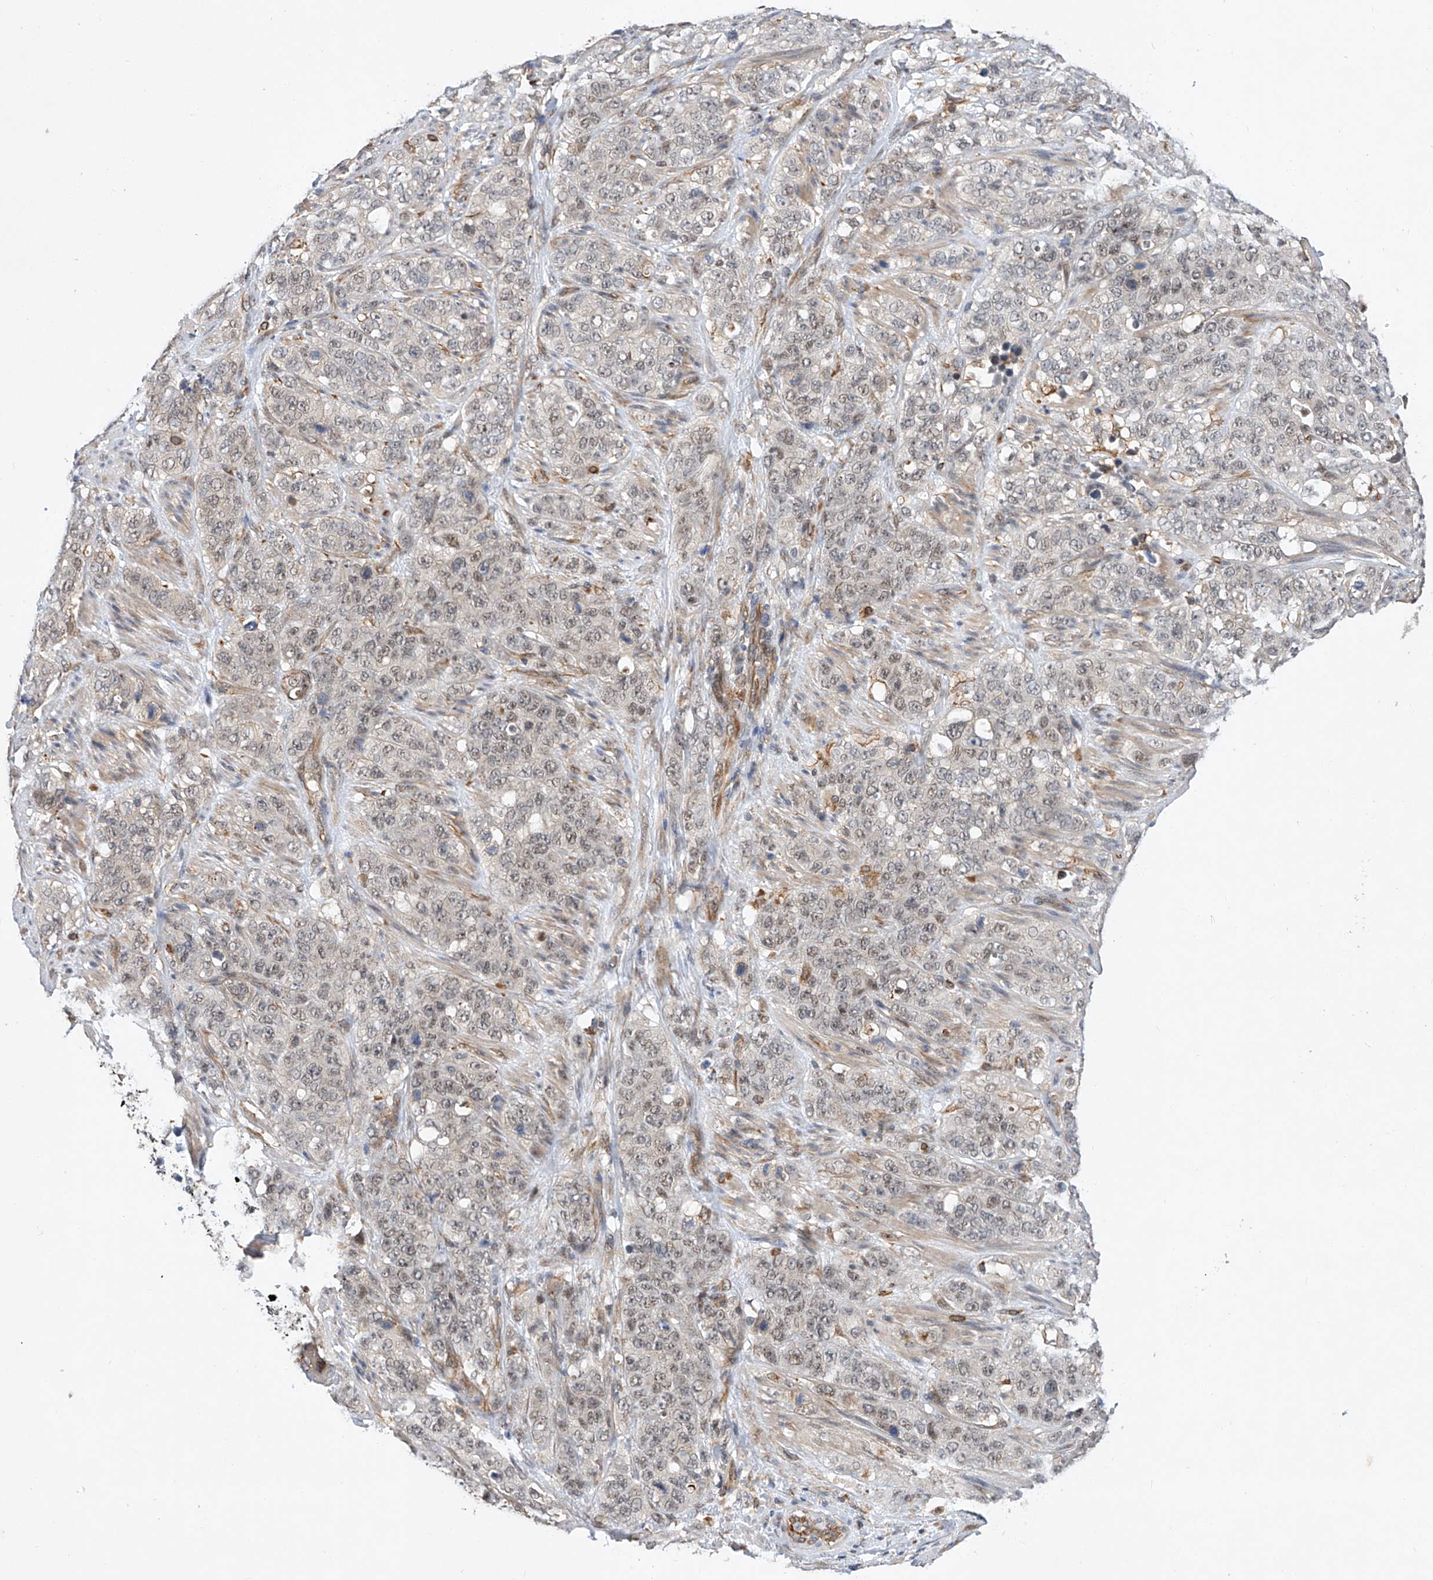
{"staining": {"intensity": "weak", "quantity": "<25%", "location": "nuclear"}, "tissue": "stomach cancer", "cell_type": "Tumor cells", "image_type": "cancer", "snomed": [{"axis": "morphology", "description": "Adenocarcinoma, NOS"}, {"axis": "topography", "description": "Stomach"}], "caption": "Stomach cancer was stained to show a protein in brown. There is no significant positivity in tumor cells.", "gene": "AMD1", "patient": {"sex": "male", "age": 48}}